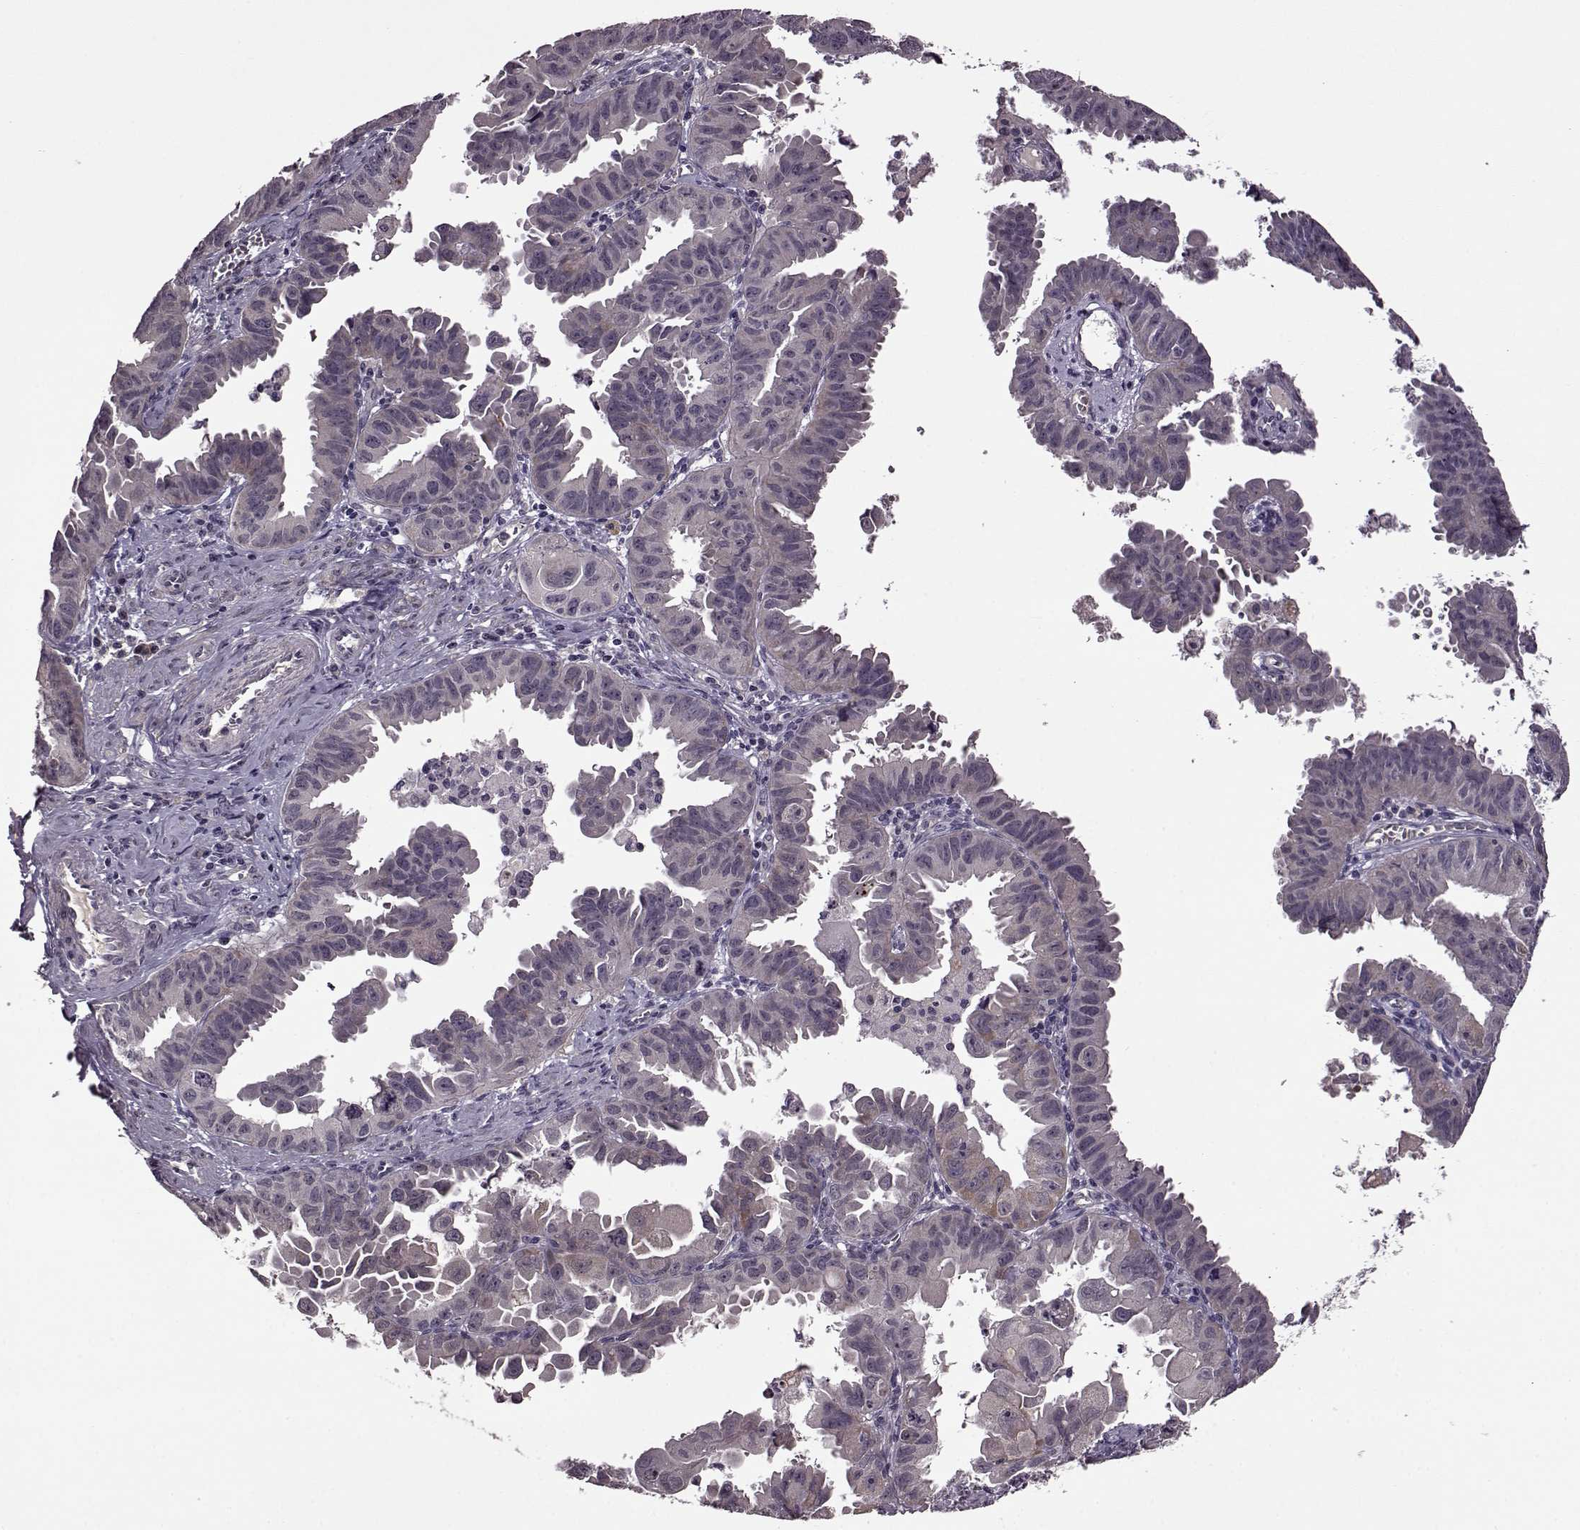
{"staining": {"intensity": "weak", "quantity": "<25%", "location": "cytoplasmic/membranous"}, "tissue": "ovarian cancer", "cell_type": "Tumor cells", "image_type": "cancer", "snomed": [{"axis": "morphology", "description": "Carcinoma, endometroid"}, {"axis": "topography", "description": "Ovary"}], "caption": "Human ovarian endometroid carcinoma stained for a protein using IHC exhibits no staining in tumor cells.", "gene": "MAIP1", "patient": {"sex": "female", "age": 85}}